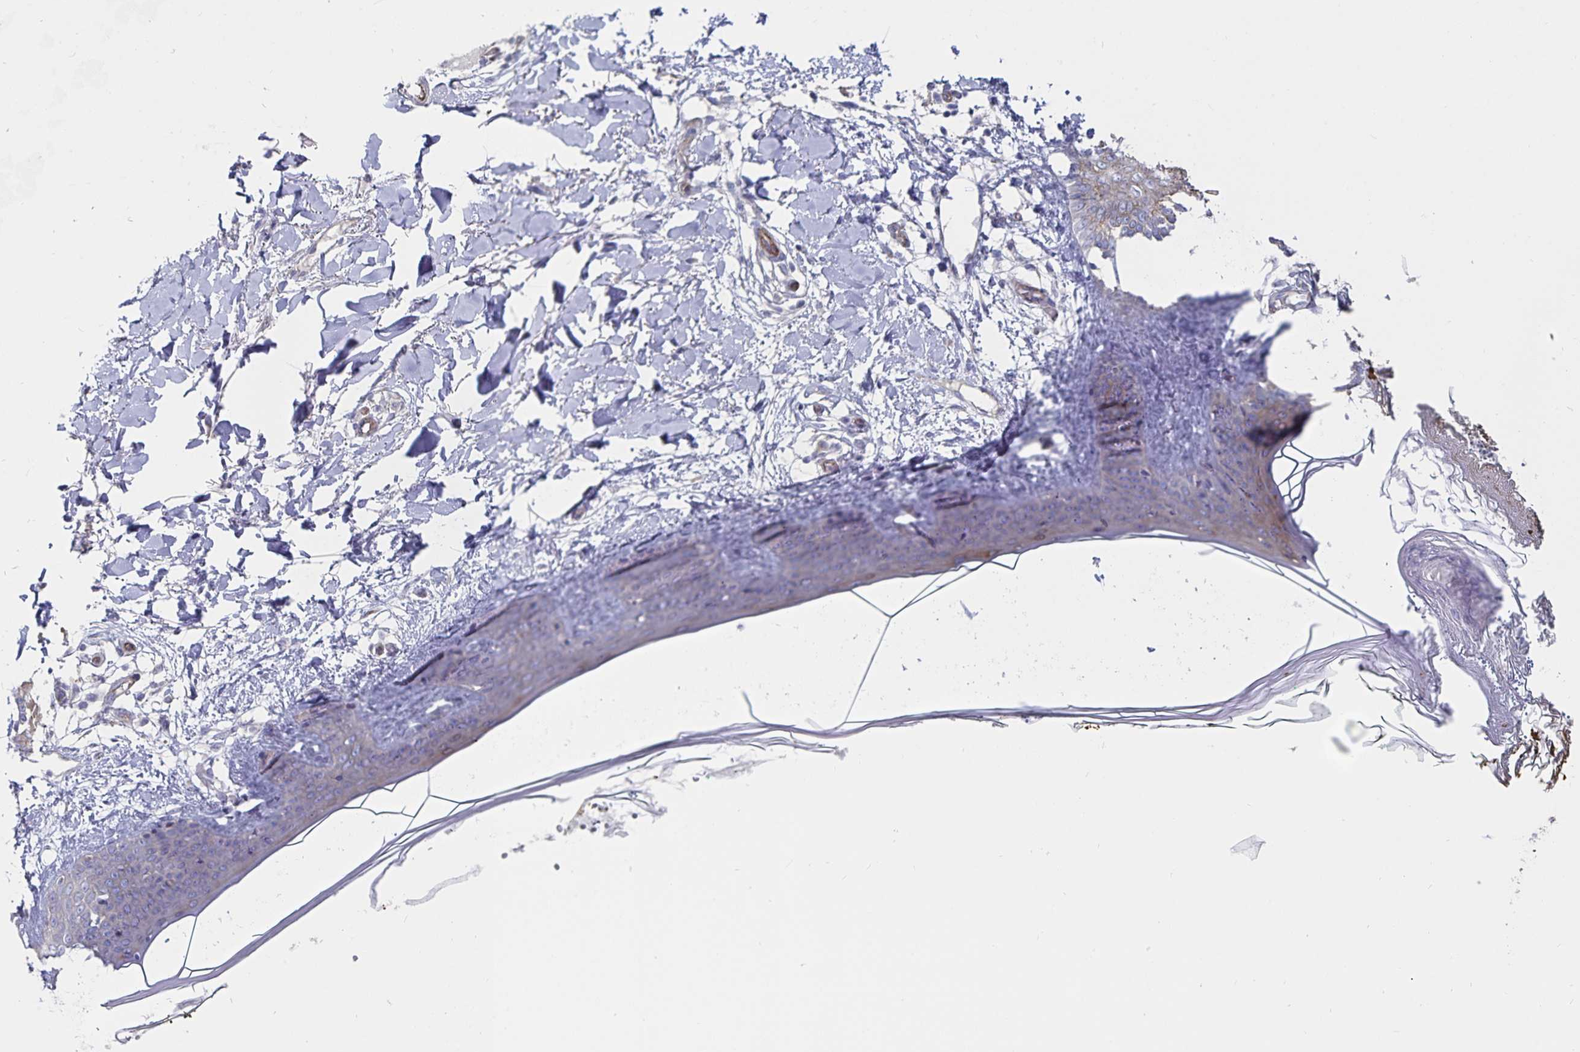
{"staining": {"intensity": "negative", "quantity": "none", "location": "none"}, "tissue": "skin", "cell_type": "Fibroblasts", "image_type": "normal", "snomed": [{"axis": "morphology", "description": "Normal tissue, NOS"}, {"axis": "topography", "description": "Skin"}], "caption": "Histopathology image shows no protein expression in fibroblasts of unremarkable skin. (Stains: DAB IHC with hematoxylin counter stain, Microscopy: brightfield microscopy at high magnification).", "gene": "SSTR1", "patient": {"sex": "female", "age": 34}}